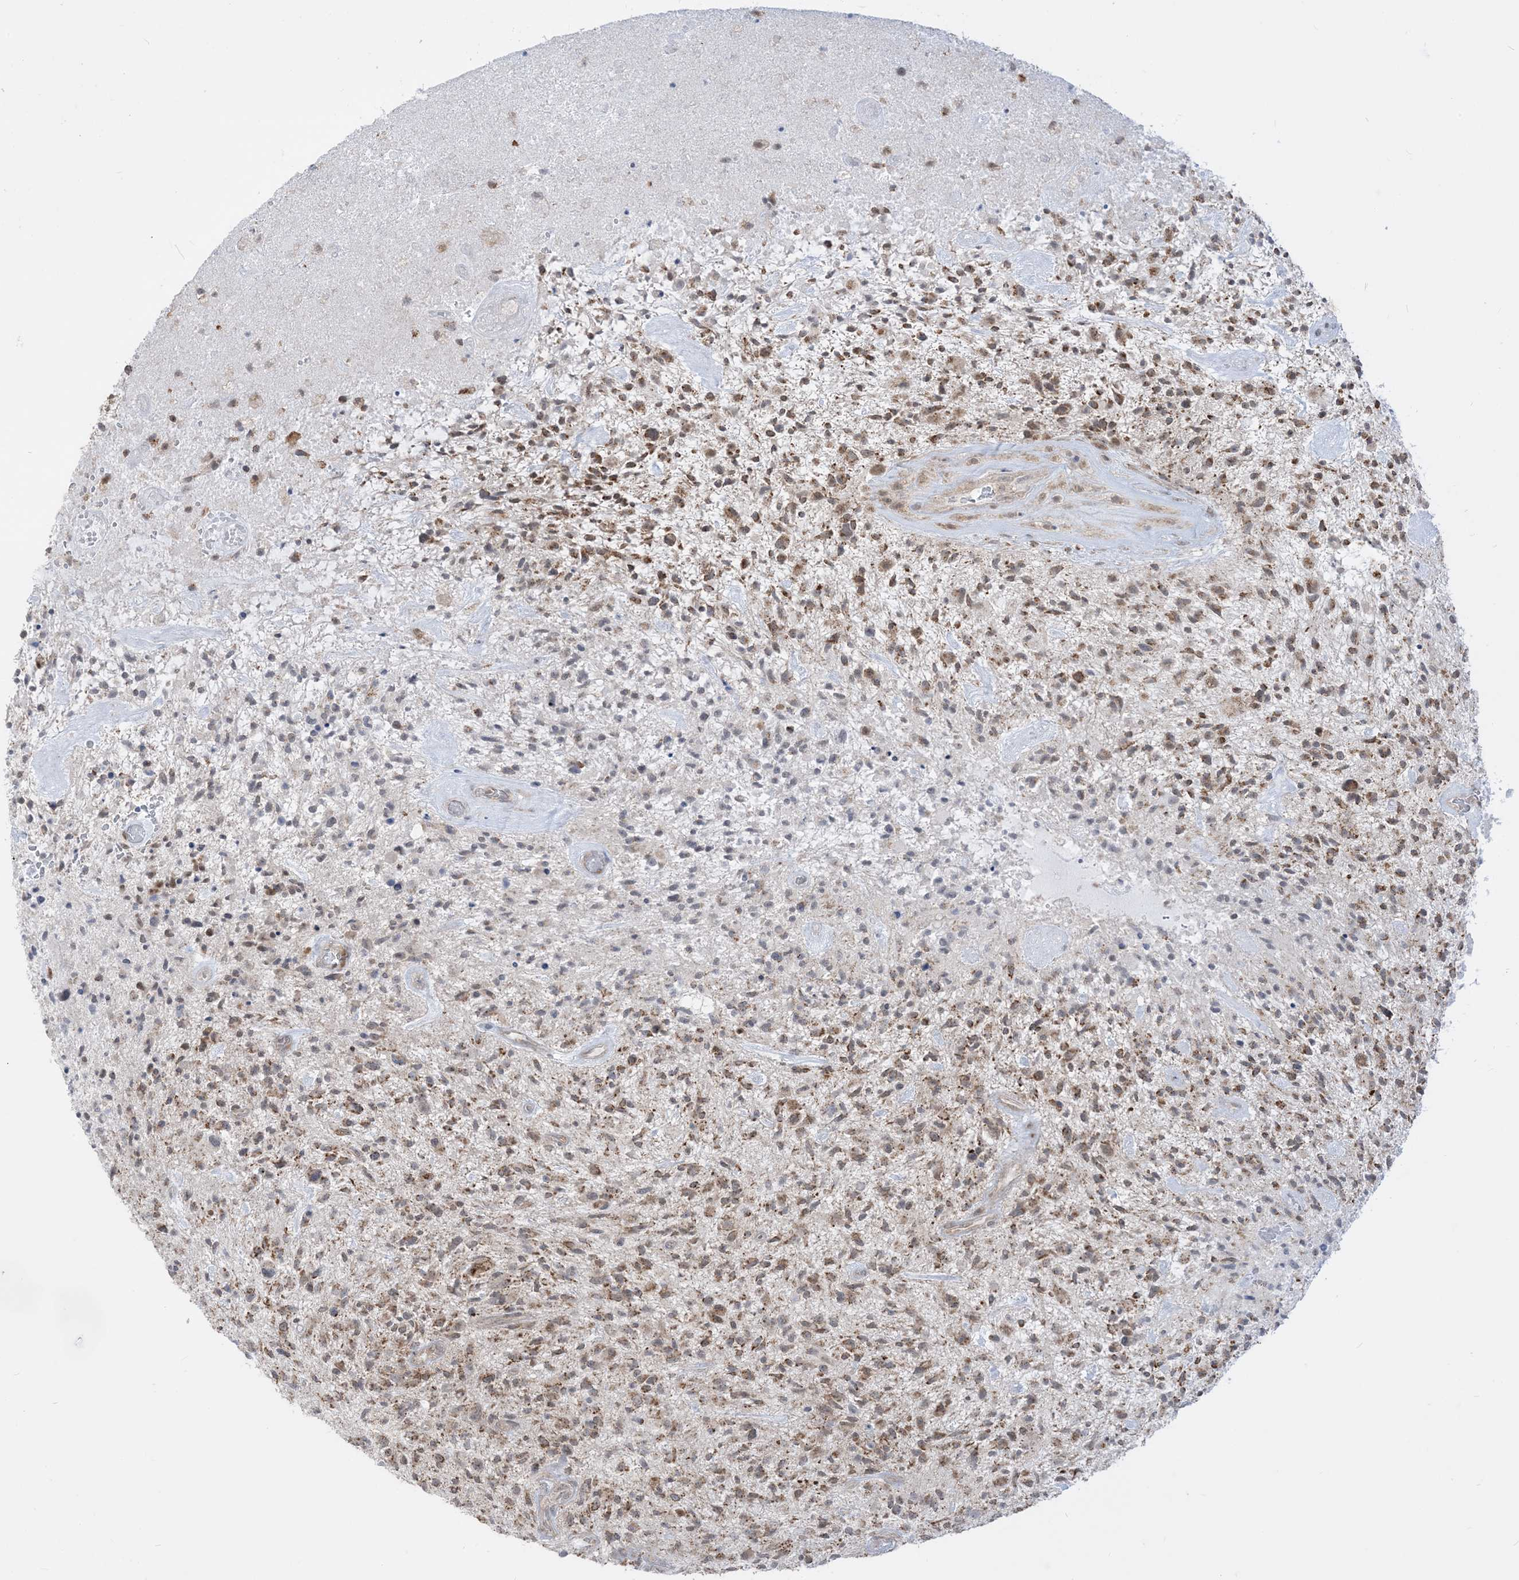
{"staining": {"intensity": "moderate", "quantity": ">75%", "location": "cytoplasmic/membranous"}, "tissue": "glioma", "cell_type": "Tumor cells", "image_type": "cancer", "snomed": [{"axis": "morphology", "description": "Glioma, malignant, High grade"}, {"axis": "topography", "description": "Brain"}], "caption": "Moderate cytoplasmic/membranous protein staining is identified in about >75% of tumor cells in malignant high-grade glioma.", "gene": "KANSL3", "patient": {"sex": "male", "age": 47}}